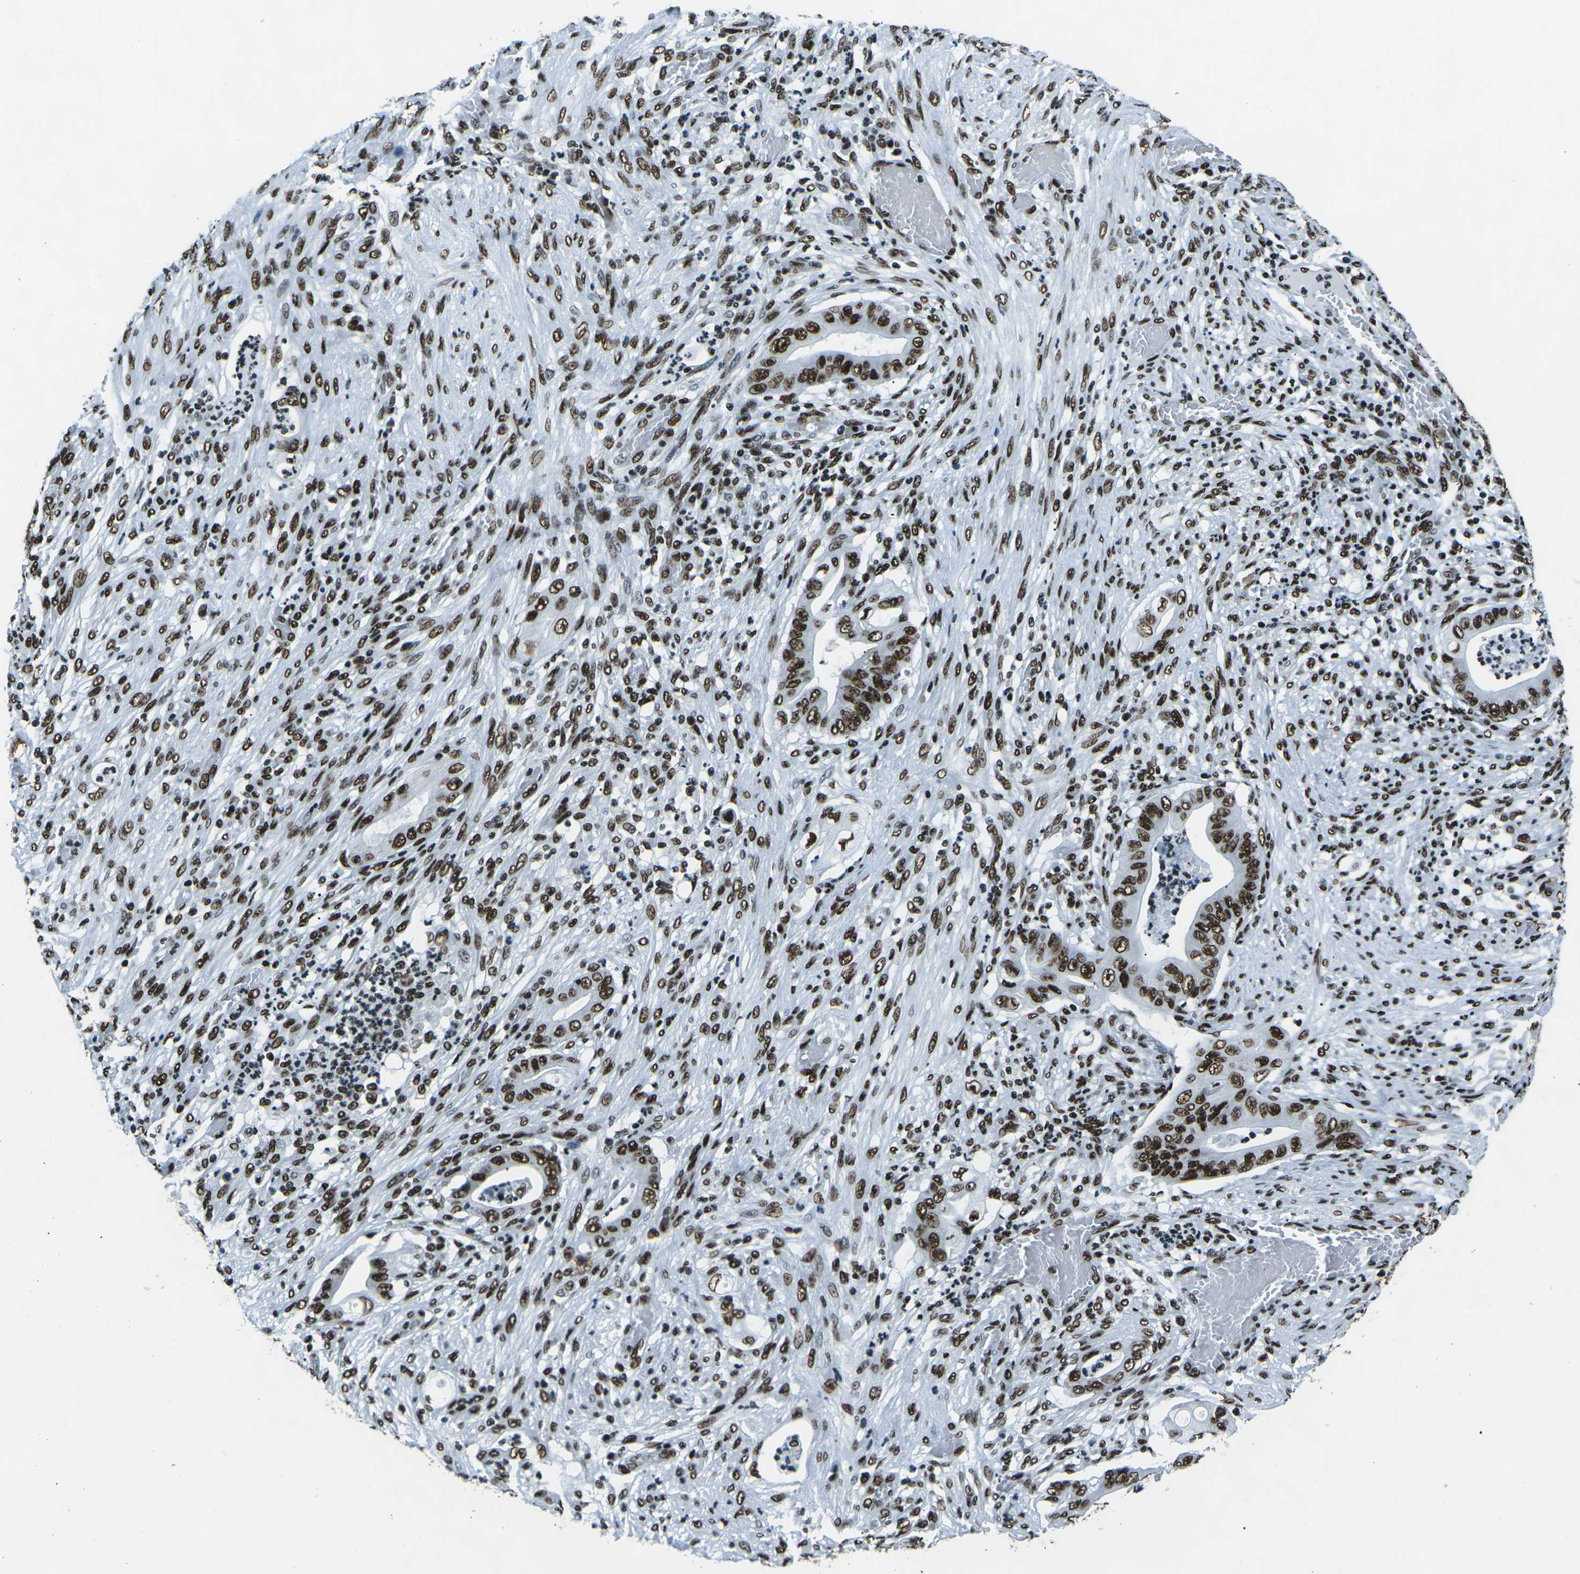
{"staining": {"intensity": "strong", "quantity": ">75%", "location": "nuclear"}, "tissue": "stomach cancer", "cell_type": "Tumor cells", "image_type": "cancer", "snomed": [{"axis": "morphology", "description": "Adenocarcinoma, NOS"}, {"axis": "topography", "description": "Stomach"}], "caption": "Immunohistochemistry (IHC) photomicrograph of neoplastic tissue: stomach cancer stained using immunohistochemistry (IHC) exhibits high levels of strong protein expression localized specifically in the nuclear of tumor cells, appearing as a nuclear brown color.", "gene": "HNRNPL", "patient": {"sex": "female", "age": 73}}